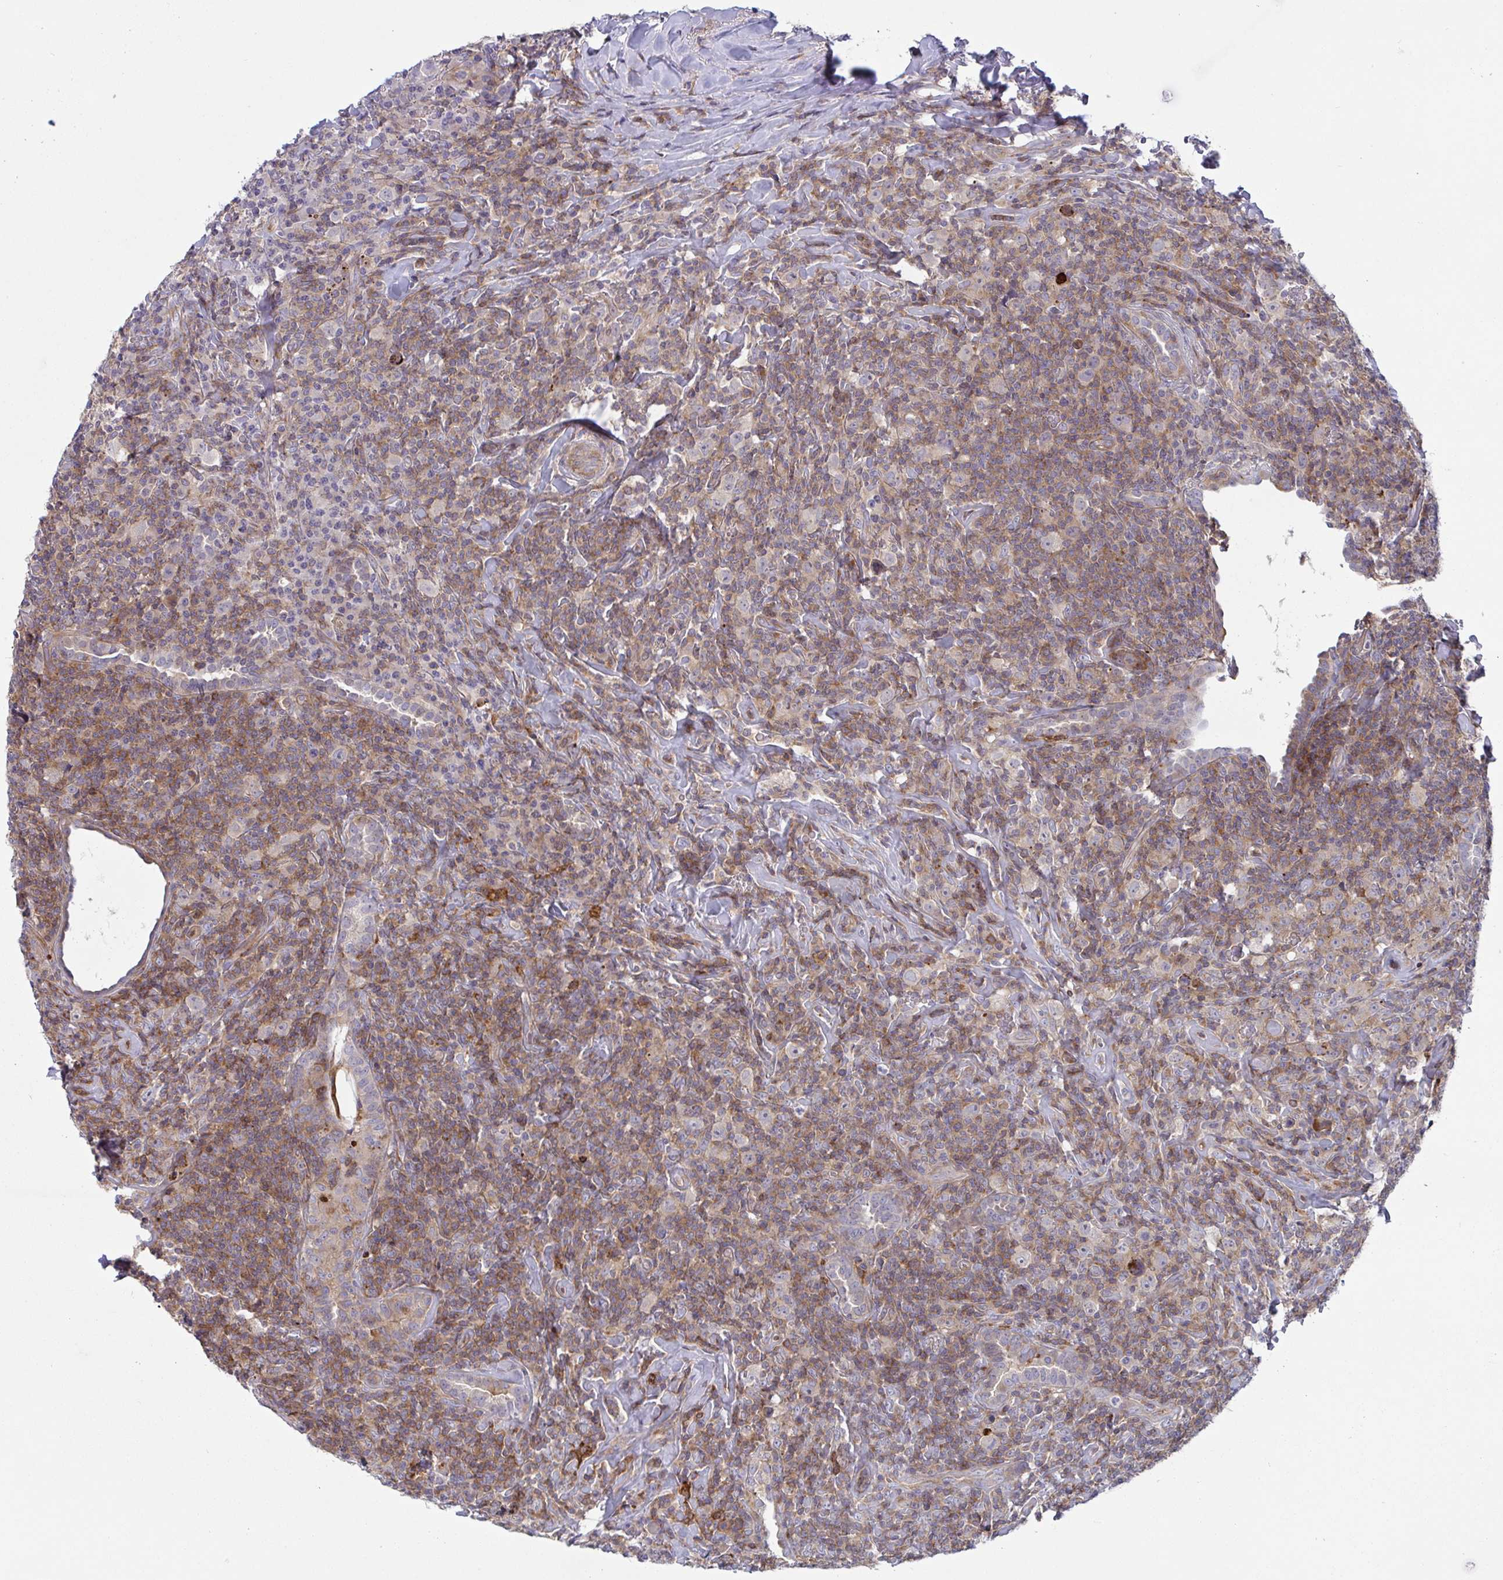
{"staining": {"intensity": "negative", "quantity": "none", "location": "none"}, "tissue": "lymphoma", "cell_type": "Tumor cells", "image_type": "cancer", "snomed": [{"axis": "morphology", "description": "Hodgkin's disease, NOS"}, {"axis": "topography", "description": "Lung"}], "caption": "Immunohistochemistry (IHC) histopathology image of neoplastic tissue: human Hodgkin's disease stained with DAB exhibits no significant protein positivity in tumor cells.", "gene": "PPIH", "patient": {"sex": "male", "age": 17}}